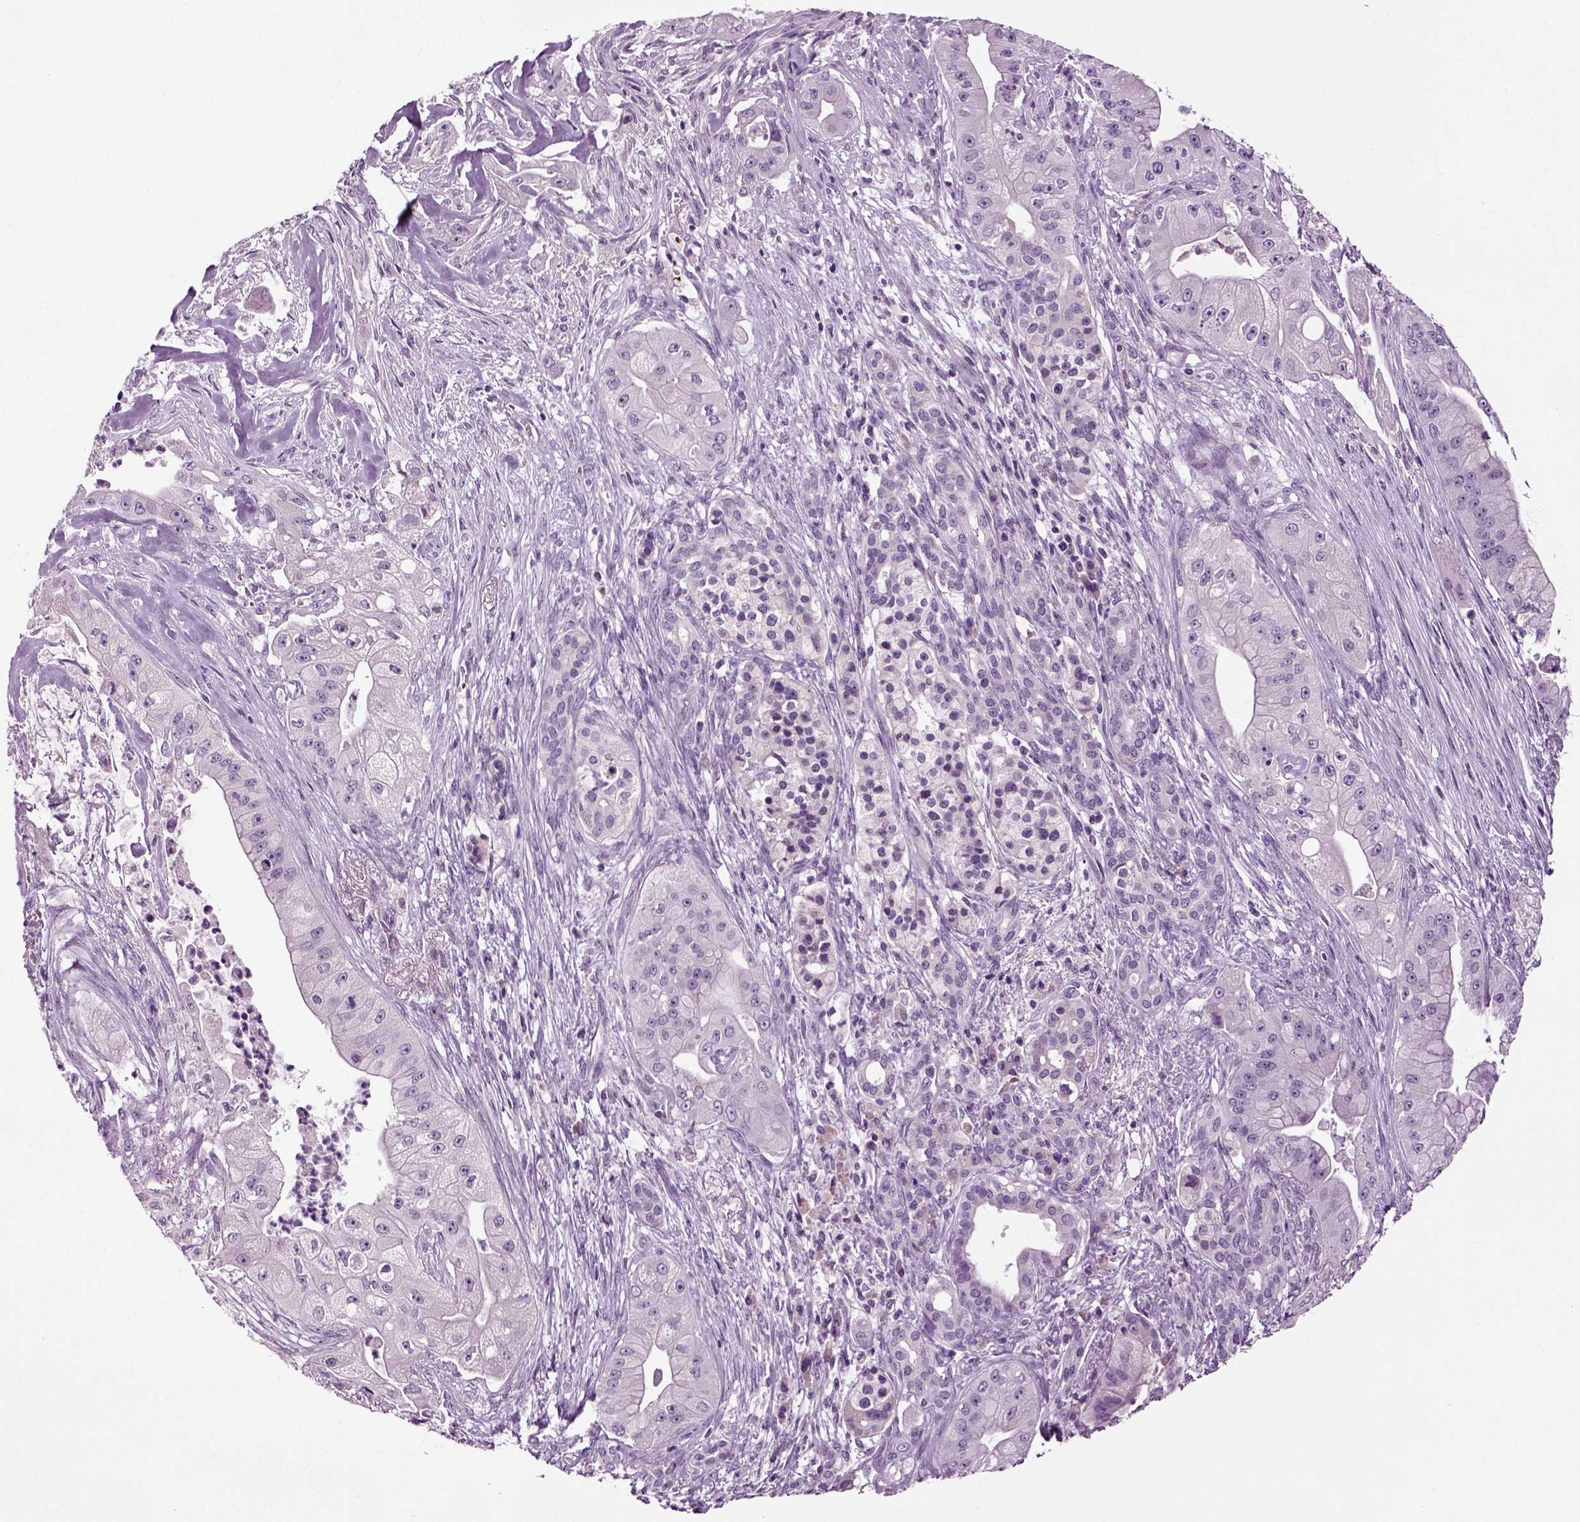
{"staining": {"intensity": "negative", "quantity": "none", "location": "none"}, "tissue": "pancreatic cancer", "cell_type": "Tumor cells", "image_type": "cancer", "snomed": [{"axis": "morphology", "description": "Normal tissue, NOS"}, {"axis": "morphology", "description": "Inflammation, NOS"}, {"axis": "morphology", "description": "Adenocarcinoma, NOS"}, {"axis": "topography", "description": "Pancreas"}], "caption": "This is an immunohistochemistry (IHC) image of human pancreatic cancer (adenocarcinoma). There is no expression in tumor cells.", "gene": "SPATA17", "patient": {"sex": "male", "age": 57}}